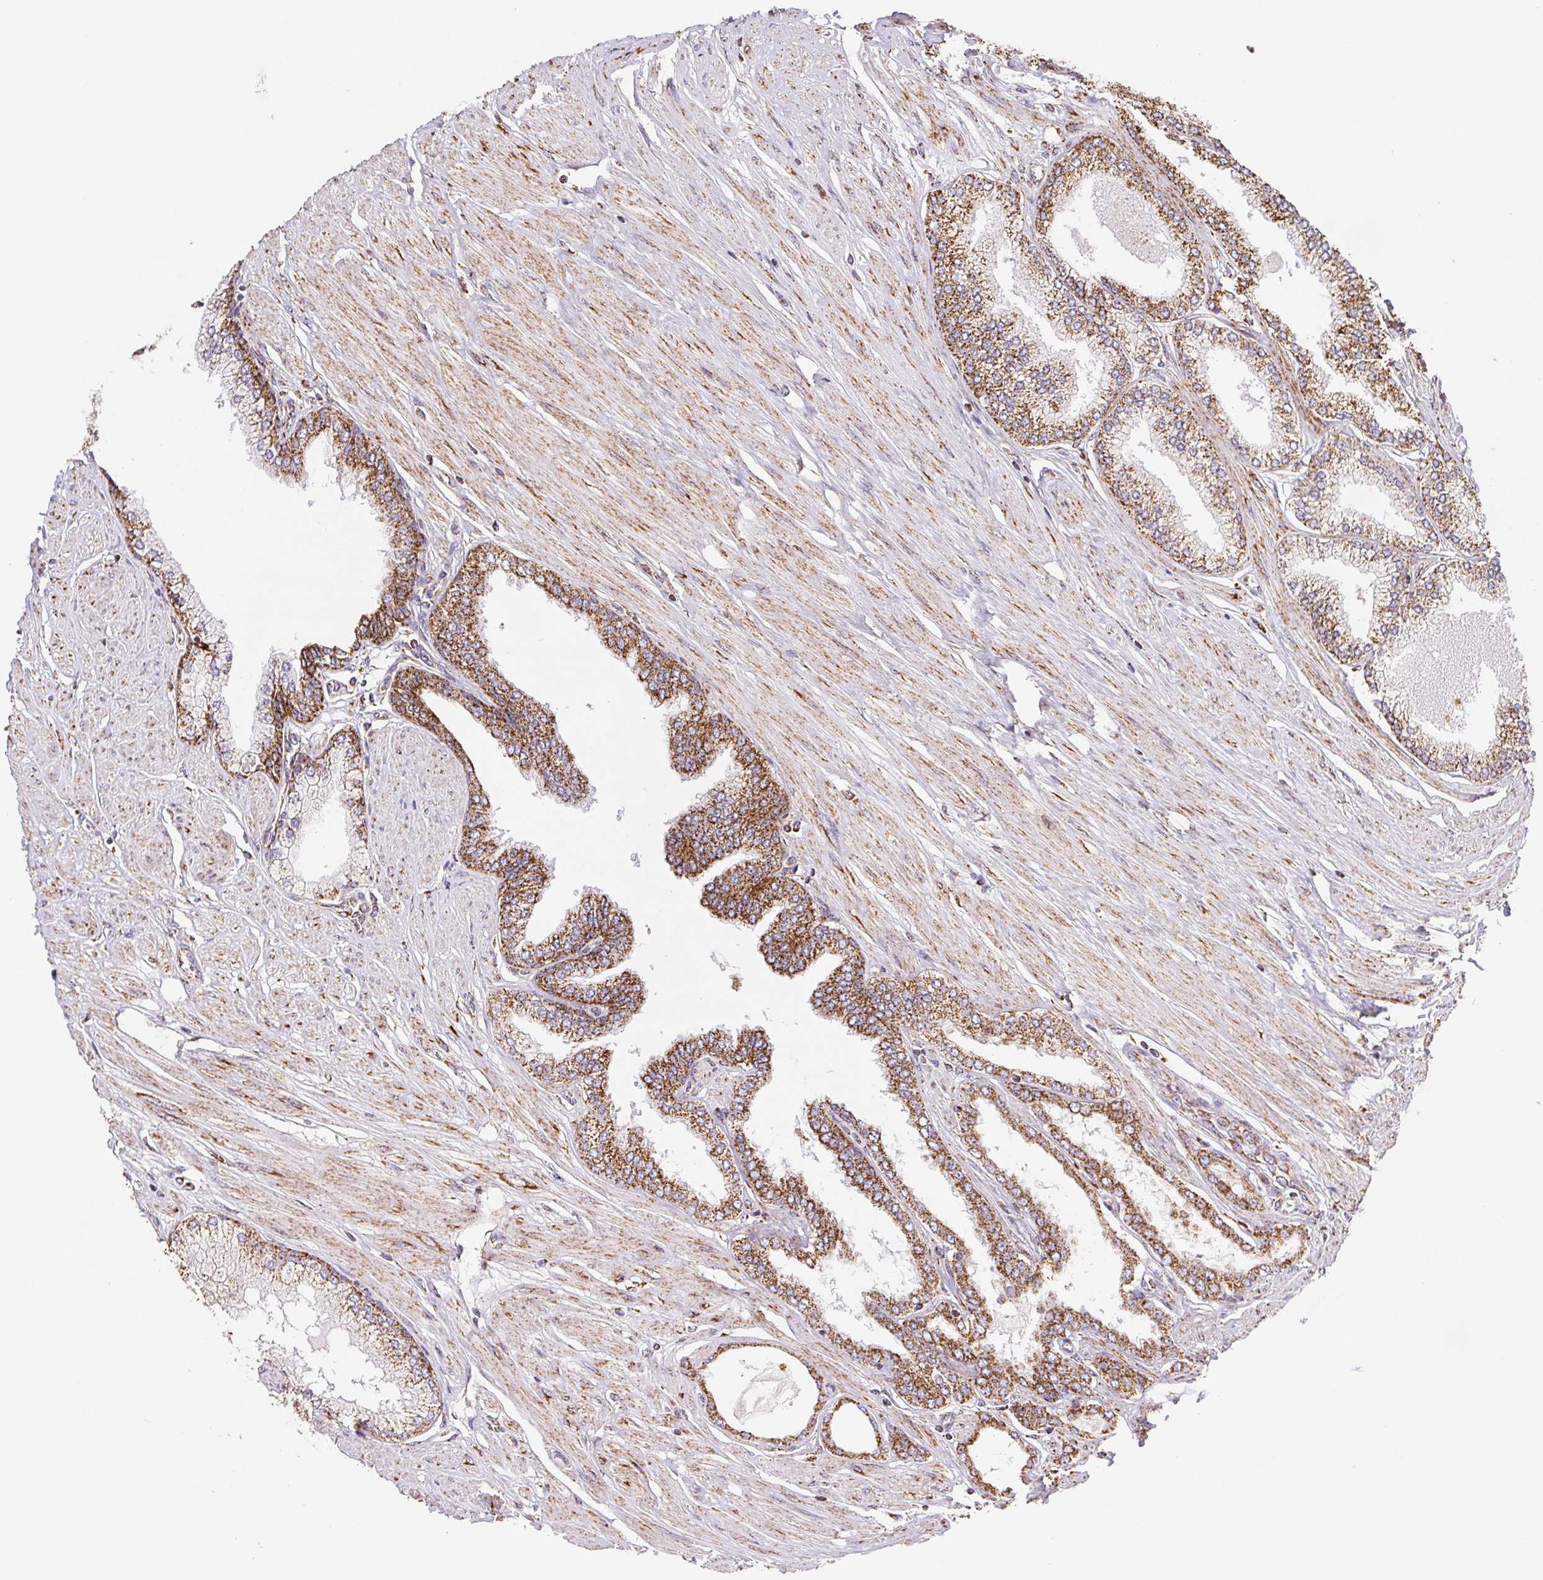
{"staining": {"intensity": "strong", "quantity": ">75%", "location": "cytoplasmic/membranous"}, "tissue": "prostate cancer", "cell_type": "Tumor cells", "image_type": "cancer", "snomed": [{"axis": "morphology", "description": "Adenocarcinoma, Low grade"}, {"axis": "topography", "description": "Prostate"}], "caption": "Immunohistochemical staining of human adenocarcinoma (low-grade) (prostate) reveals high levels of strong cytoplasmic/membranous protein staining in about >75% of tumor cells.", "gene": "NIPSNAP2", "patient": {"sex": "male", "age": 55}}